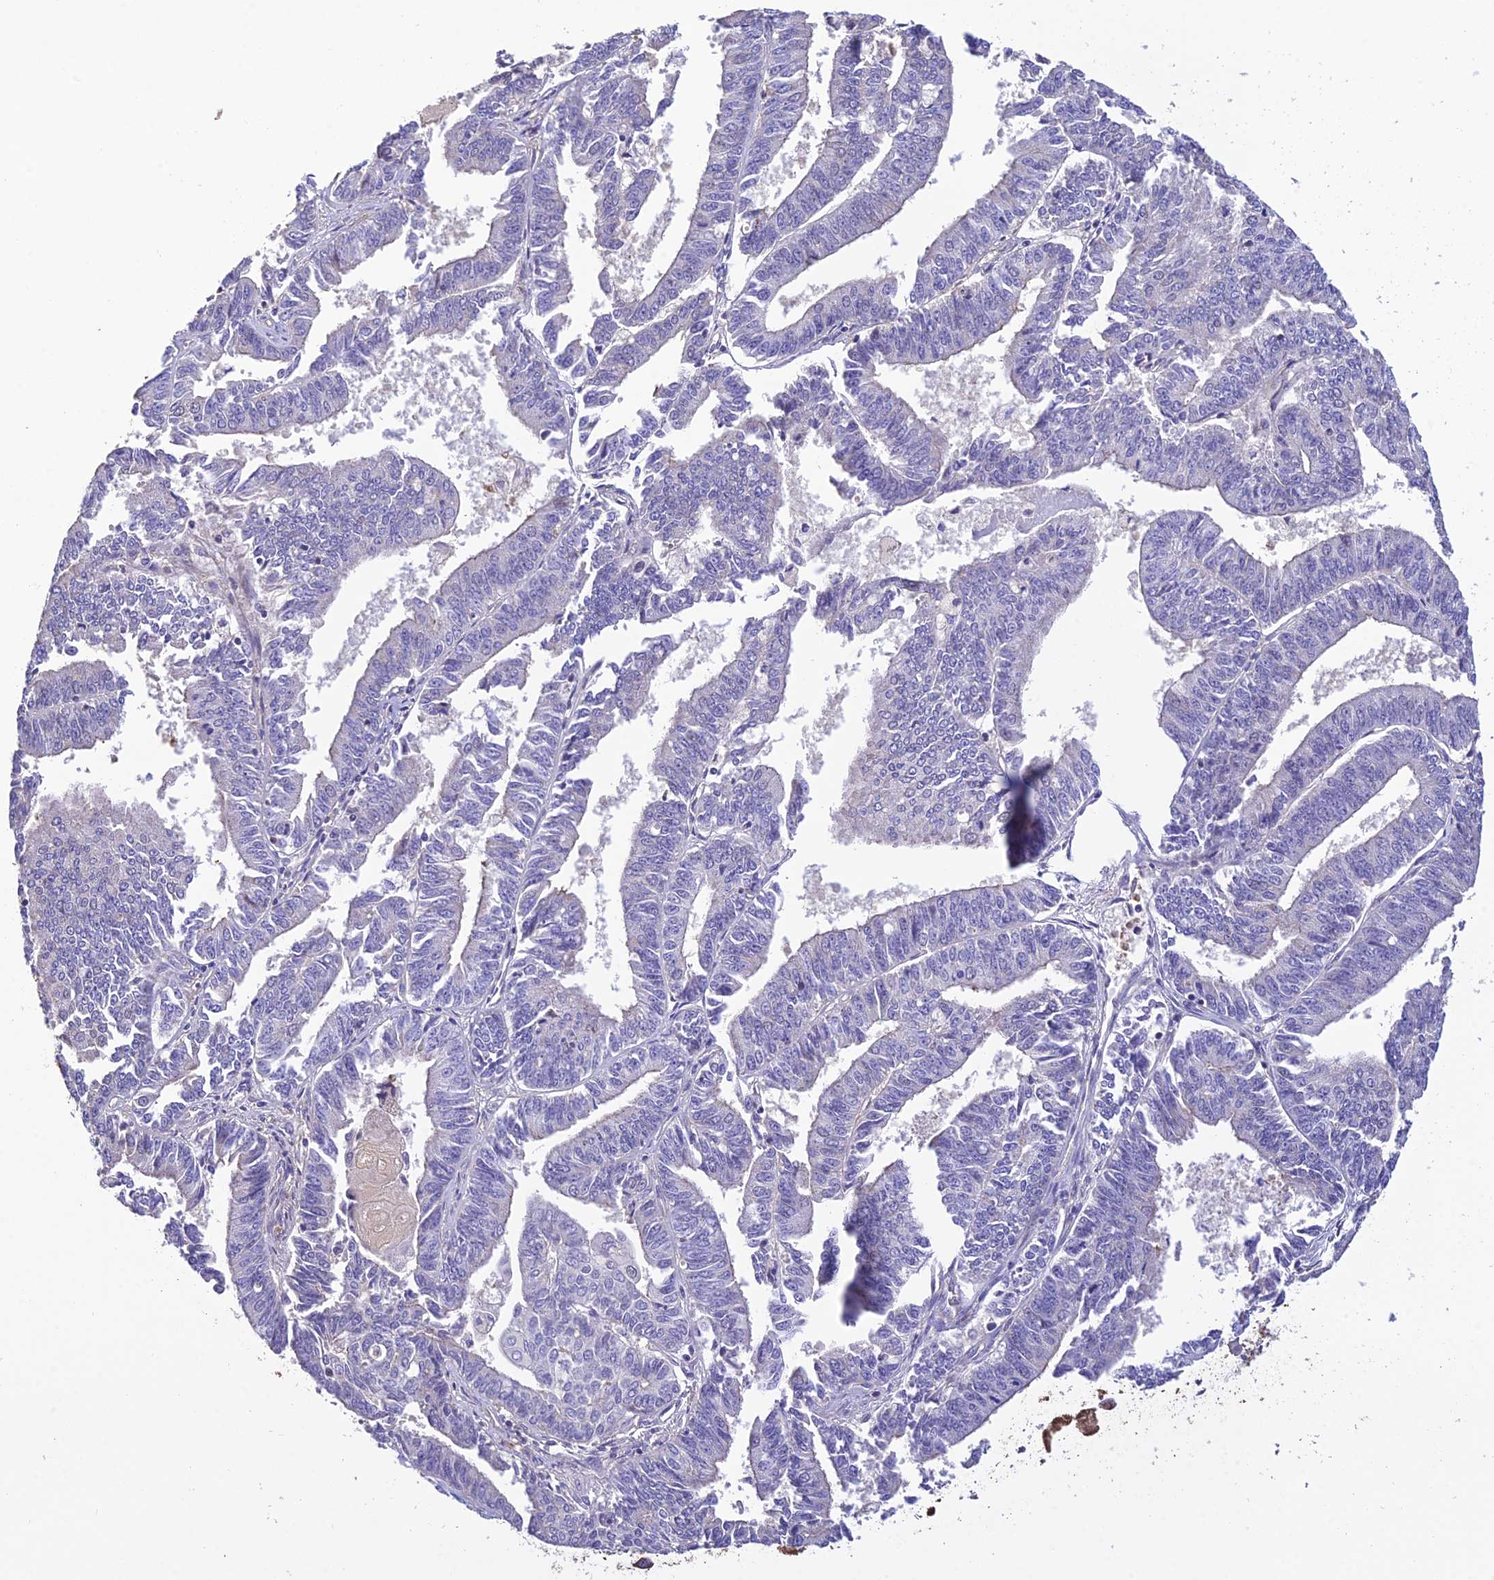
{"staining": {"intensity": "negative", "quantity": "none", "location": "none"}, "tissue": "endometrial cancer", "cell_type": "Tumor cells", "image_type": "cancer", "snomed": [{"axis": "morphology", "description": "Adenocarcinoma, NOS"}, {"axis": "topography", "description": "Endometrium"}], "caption": "The image exhibits no significant expression in tumor cells of endometrial adenocarcinoma.", "gene": "MIOS", "patient": {"sex": "female", "age": 73}}